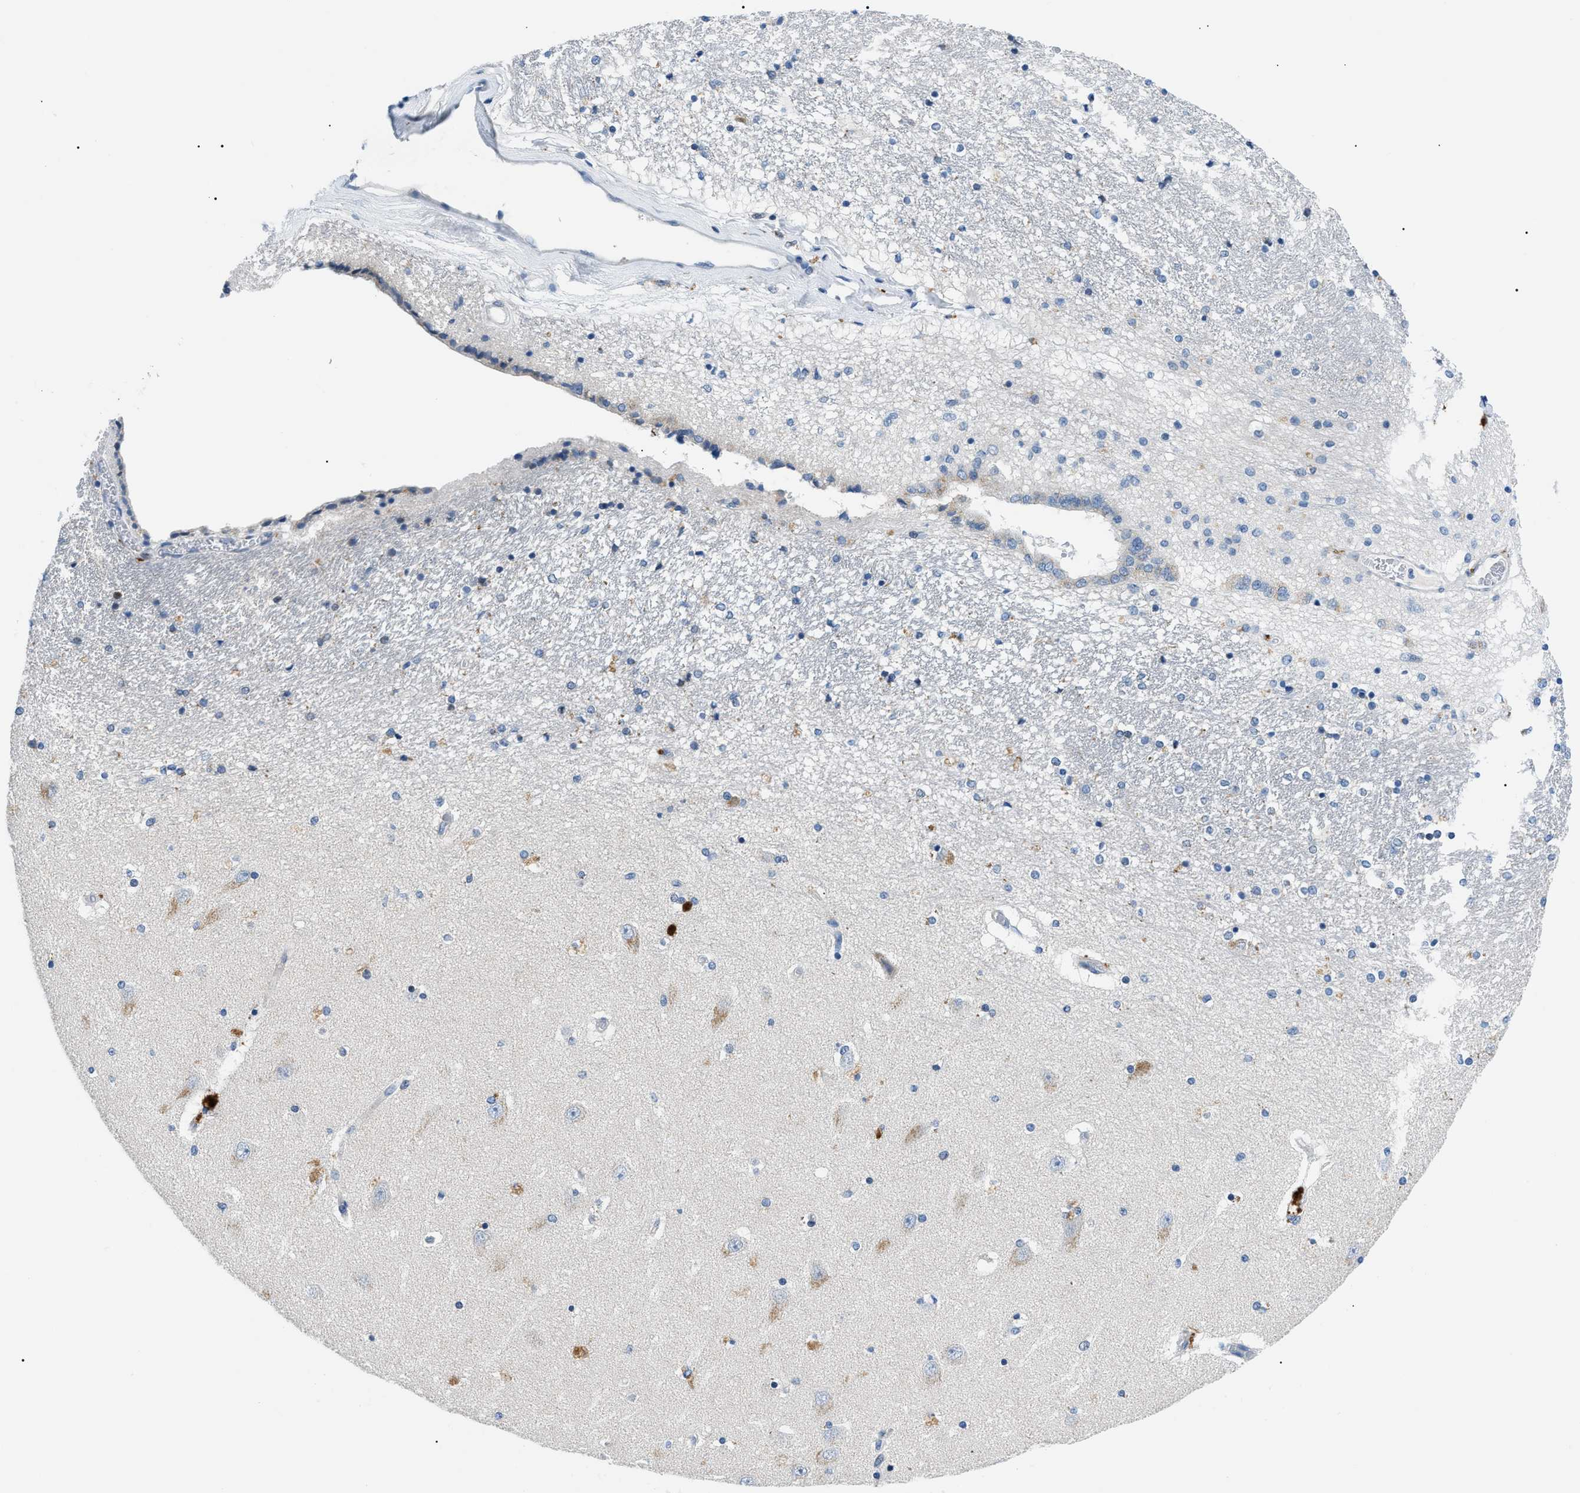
{"staining": {"intensity": "moderate", "quantity": "<25%", "location": "cytoplasmic/membranous"}, "tissue": "hippocampus", "cell_type": "Glial cells", "image_type": "normal", "snomed": [{"axis": "morphology", "description": "Normal tissue, NOS"}, {"axis": "topography", "description": "Hippocampus"}], "caption": "Brown immunohistochemical staining in unremarkable human hippocampus demonstrates moderate cytoplasmic/membranous expression in approximately <25% of glial cells. (IHC, brightfield microscopy, high magnification).", "gene": "SMARCC1", "patient": {"sex": "female", "age": 54}}